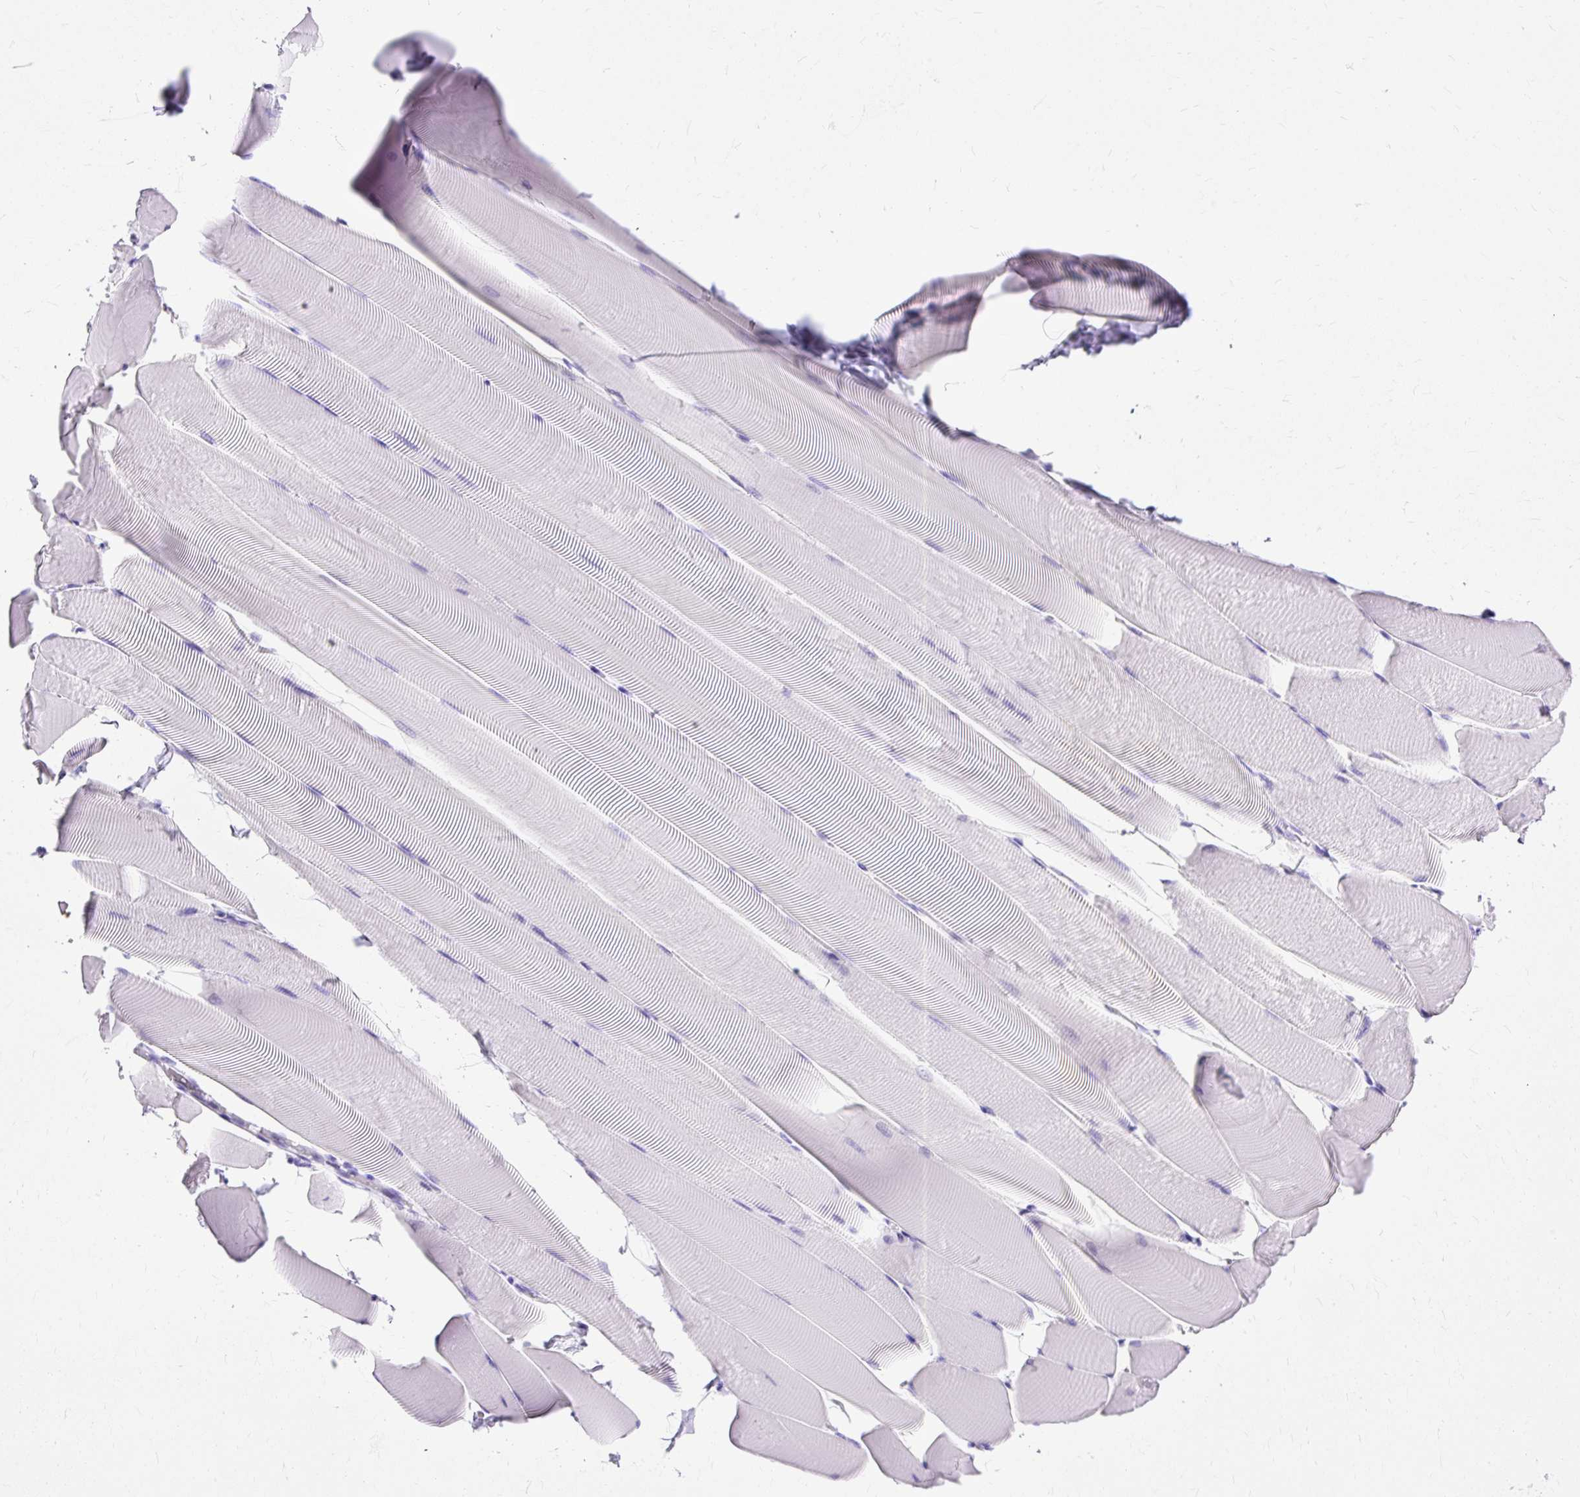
{"staining": {"intensity": "negative", "quantity": "none", "location": "none"}, "tissue": "skeletal muscle", "cell_type": "Myocytes", "image_type": "normal", "snomed": [{"axis": "morphology", "description": "Normal tissue, NOS"}, {"axis": "topography", "description": "Skeletal muscle"}], "caption": "Immunohistochemistry (IHC) histopathology image of benign skeletal muscle stained for a protein (brown), which reveals no expression in myocytes. The staining is performed using DAB (3,3'-diaminobenzidine) brown chromogen with nuclei counter-stained in using hematoxylin.", "gene": "SLC8A2", "patient": {"sex": "male", "age": 25}}